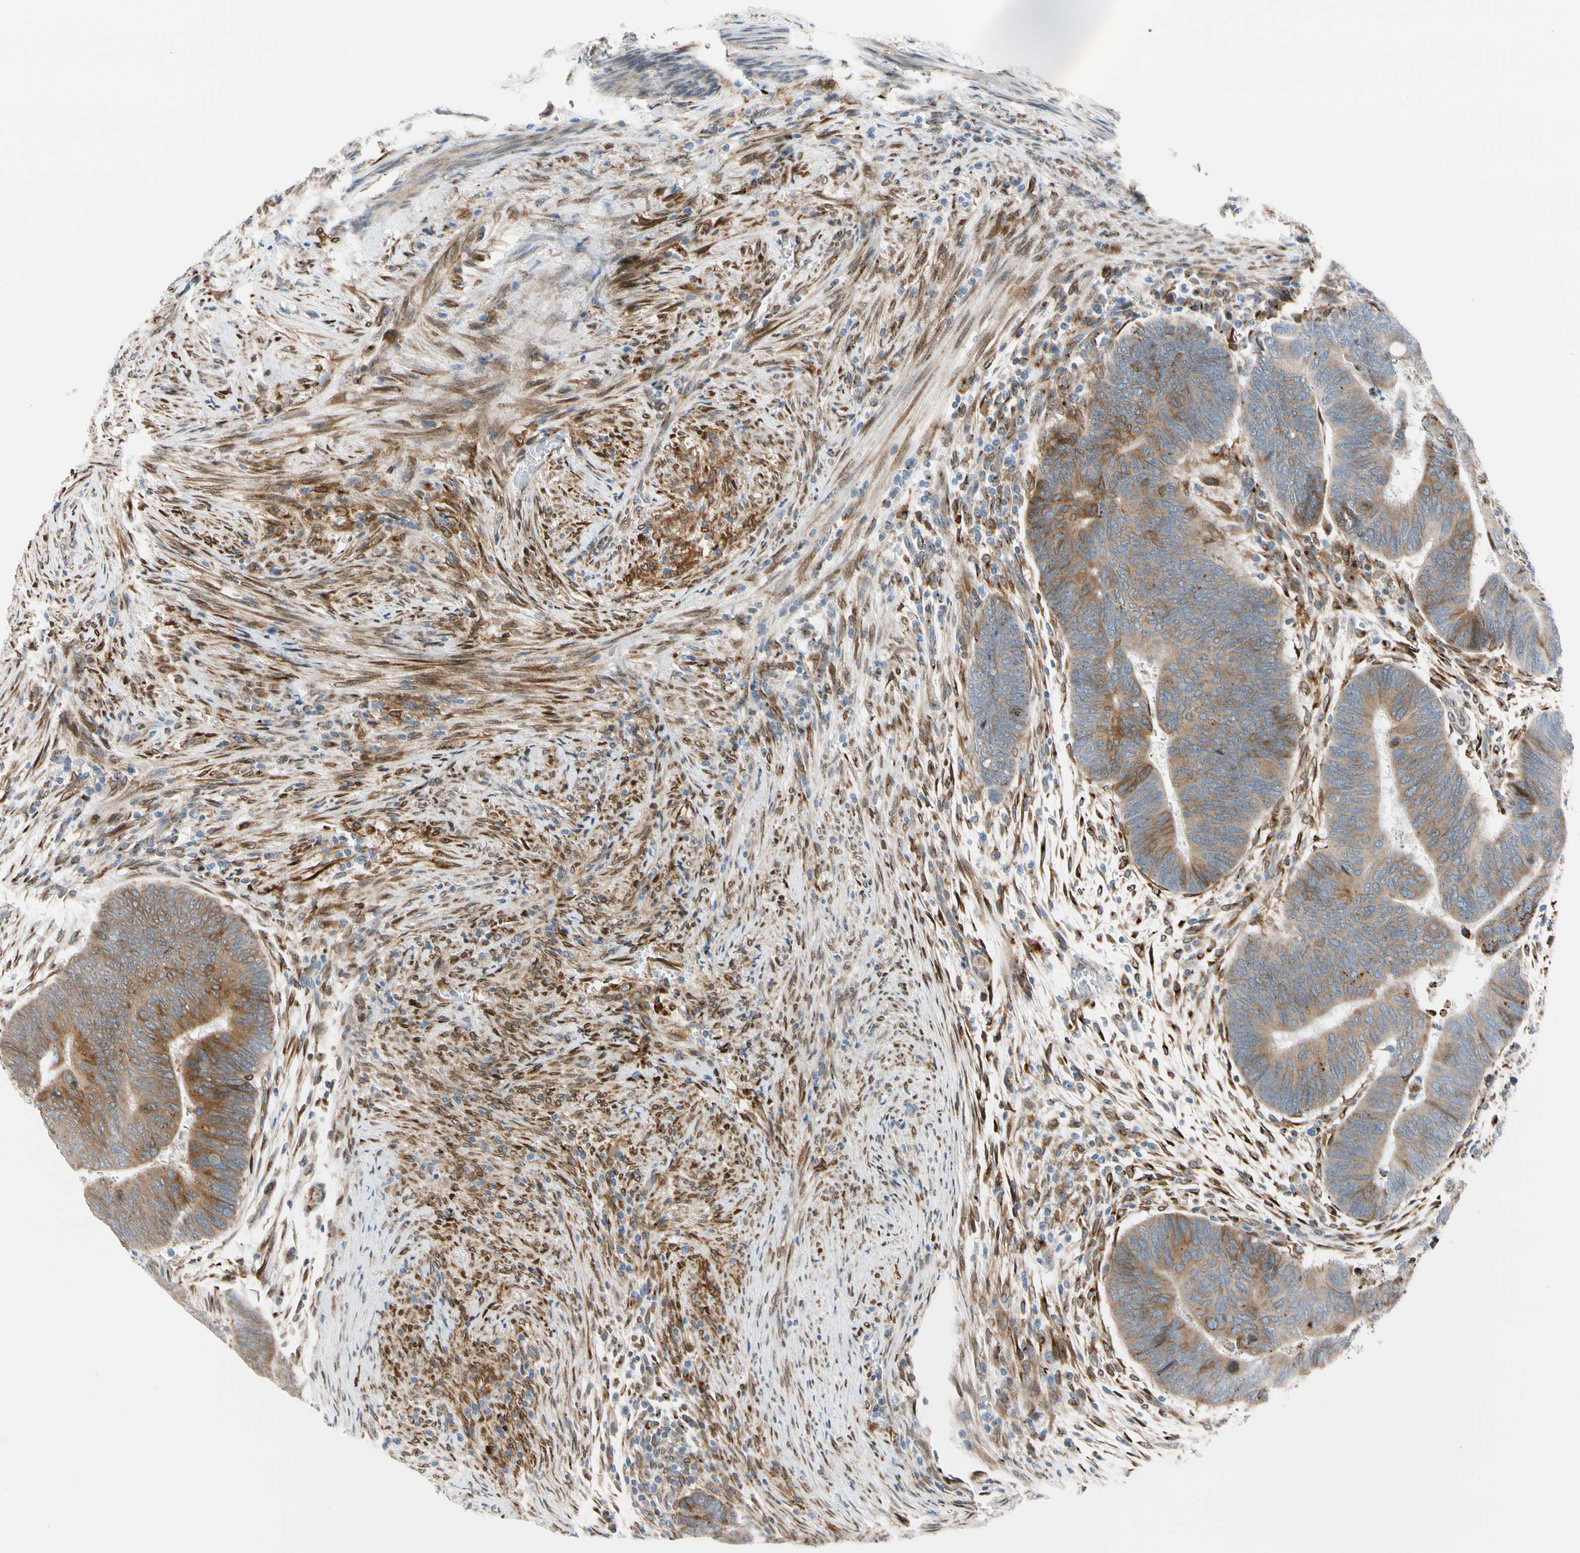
{"staining": {"intensity": "moderate", "quantity": ">75%", "location": "cytoplasmic/membranous"}, "tissue": "colorectal cancer", "cell_type": "Tumor cells", "image_type": "cancer", "snomed": [{"axis": "morphology", "description": "Normal tissue, NOS"}, {"axis": "morphology", "description": "Adenocarcinoma, NOS"}, {"axis": "topography", "description": "Rectum"}, {"axis": "topography", "description": "Peripheral nerve tissue"}], "caption": "Immunohistochemistry (IHC) image of neoplastic tissue: human adenocarcinoma (colorectal) stained using immunohistochemistry reveals medium levels of moderate protein expression localized specifically in the cytoplasmic/membranous of tumor cells, appearing as a cytoplasmic/membranous brown color.", "gene": "NUCB1", "patient": {"sex": "male", "age": 92}}